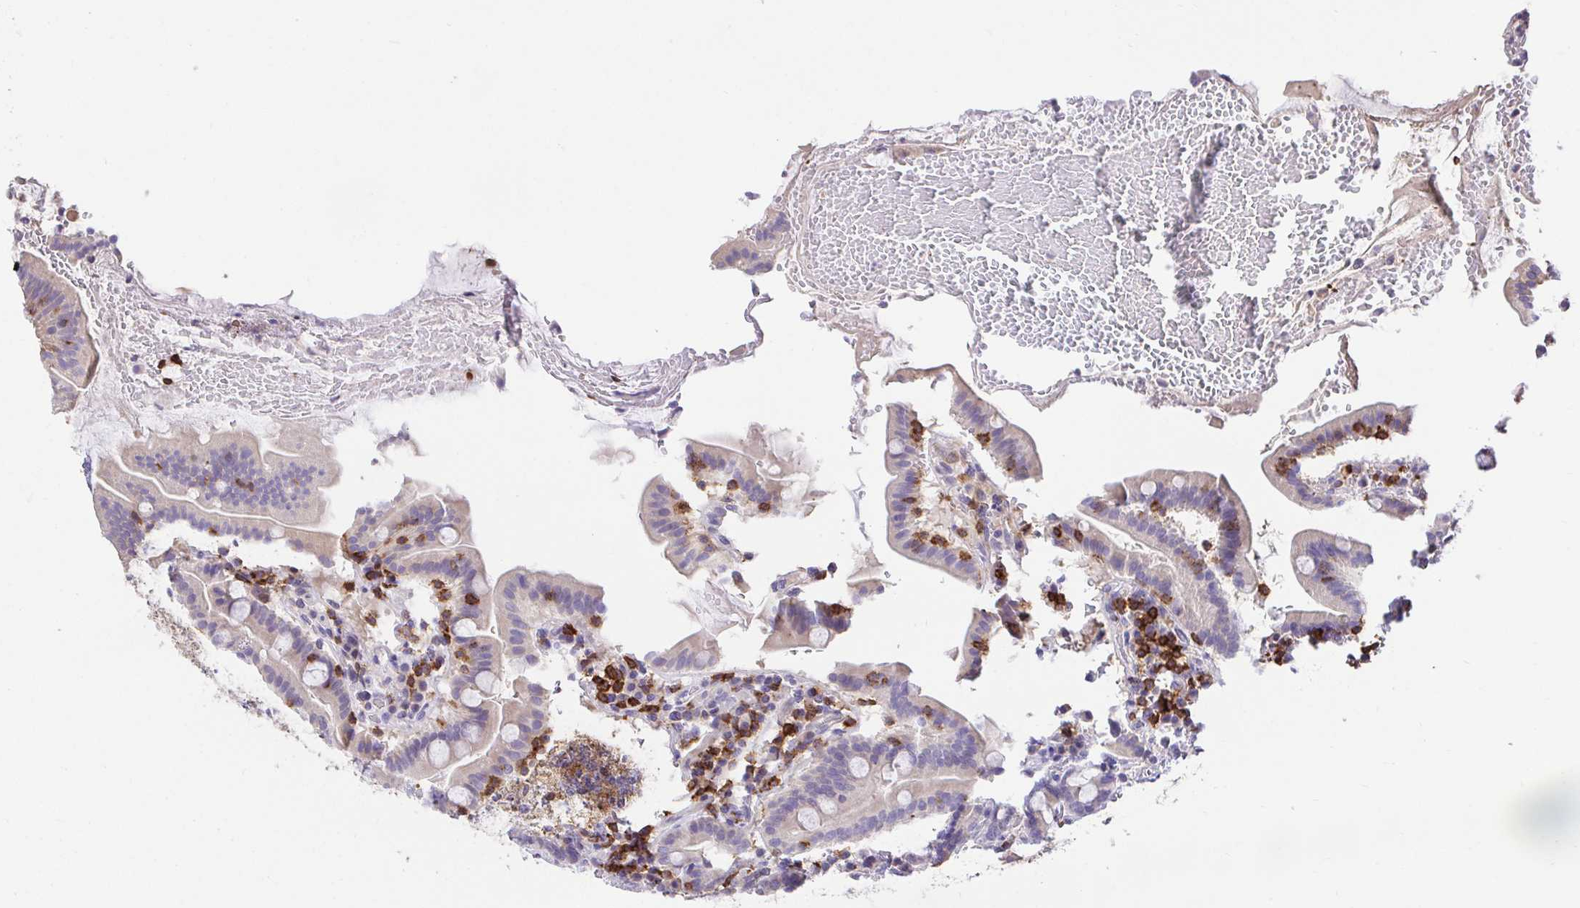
{"staining": {"intensity": "weak", "quantity": ">75%", "location": "cytoplasmic/membranous"}, "tissue": "small intestine", "cell_type": "Glandular cells", "image_type": "normal", "snomed": [{"axis": "morphology", "description": "Normal tissue, NOS"}, {"axis": "topography", "description": "Small intestine"}], "caption": "The photomicrograph reveals immunohistochemical staining of normal small intestine. There is weak cytoplasmic/membranous positivity is present in about >75% of glandular cells. (DAB IHC with brightfield microscopy, high magnification).", "gene": "SKAP1", "patient": {"sex": "male", "age": 26}}